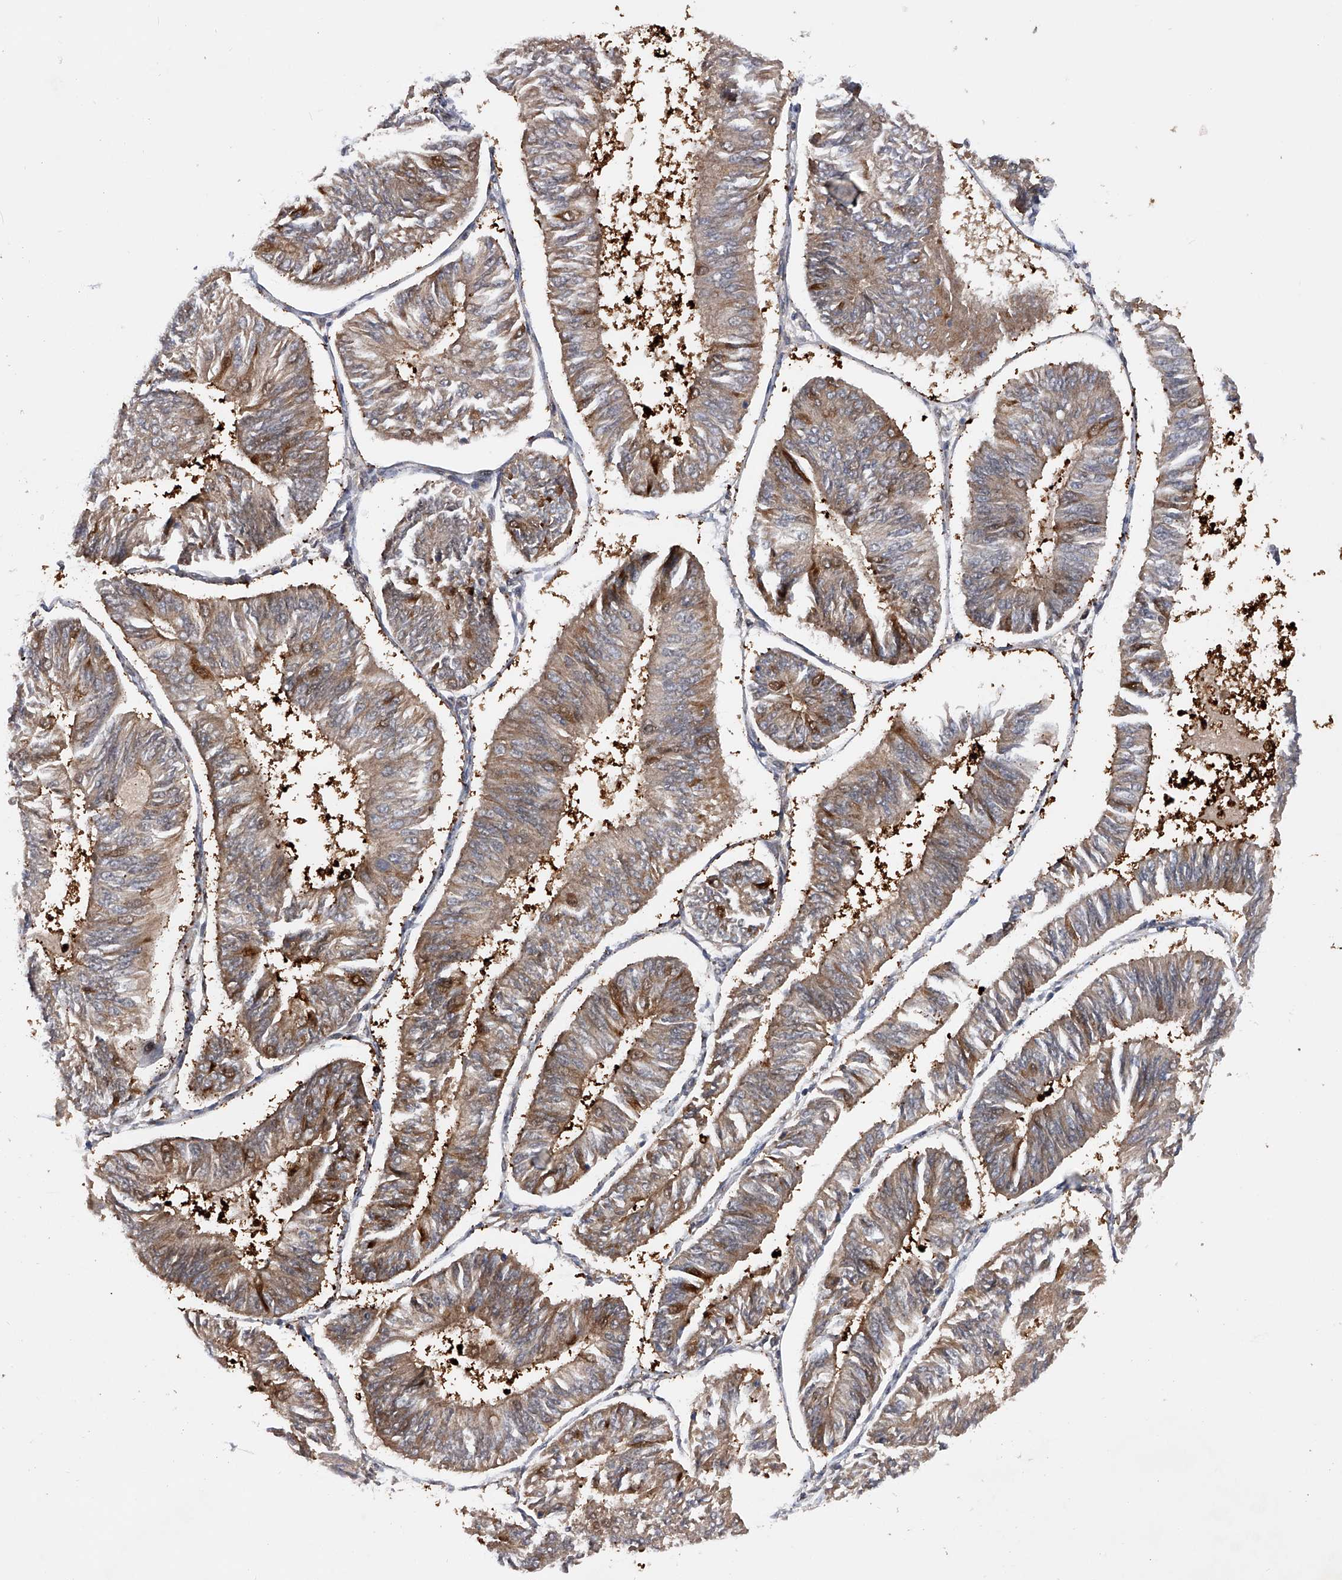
{"staining": {"intensity": "weak", "quantity": ">75%", "location": "cytoplasmic/membranous"}, "tissue": "endometrial cancer", "cell_type": "Tumor cells", "image_type": "cancer", "snomed": [{"axis": "morphology", "description": "Adenocarcinoma, NOS"}, {"axis": "topography", "description": "Endometrium"}], "caption": "Protein staining of endometrial cancer (adenocarcinoma) tissue reveals weak cytoplasmic/membranous positivity in about >75% of tumor cells.", "gene": "RWDD2A", "patient": {"sex": "female", "age": 58}}